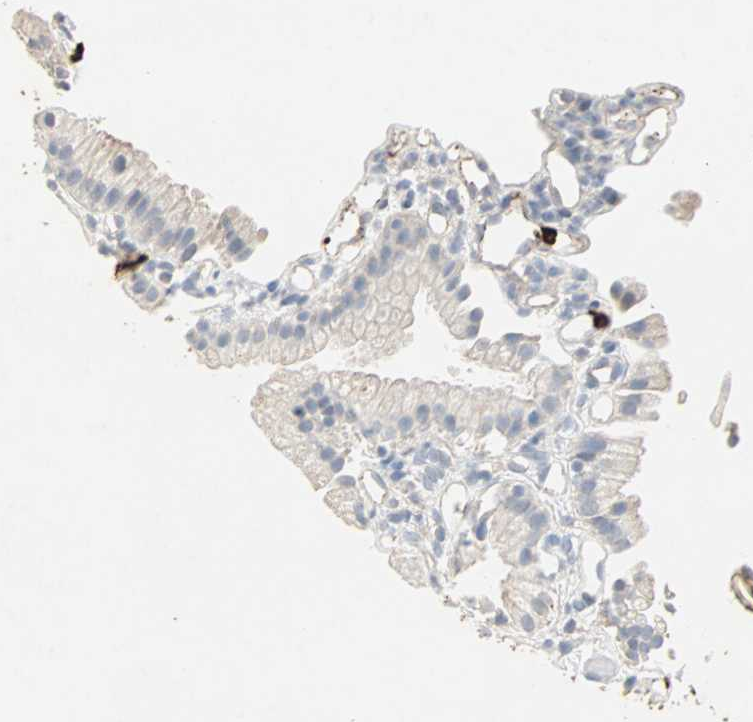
{"staining": {"intensity": "strong", "quantity": "25%-75%", "location": "cytoplasmic/membranous"}, "tissue": "gallbladder", "cell_type": "Glandular cells", "image_type": "normal", "snomed": [{"axis": "morphology", "description": "Normal tissue, NOS"}, {"axis": "topography", "description": "Gallbladder"}], "caption": "Immunohistochemical staining of normal gallbladder reveals 25%-75% levels of strong cytoplasmic/membranous protein positivity in approximately 25%-75% of glandular cells.", "gene": "CEACAM6", "patient": {"sex": "male", "age": 65}}